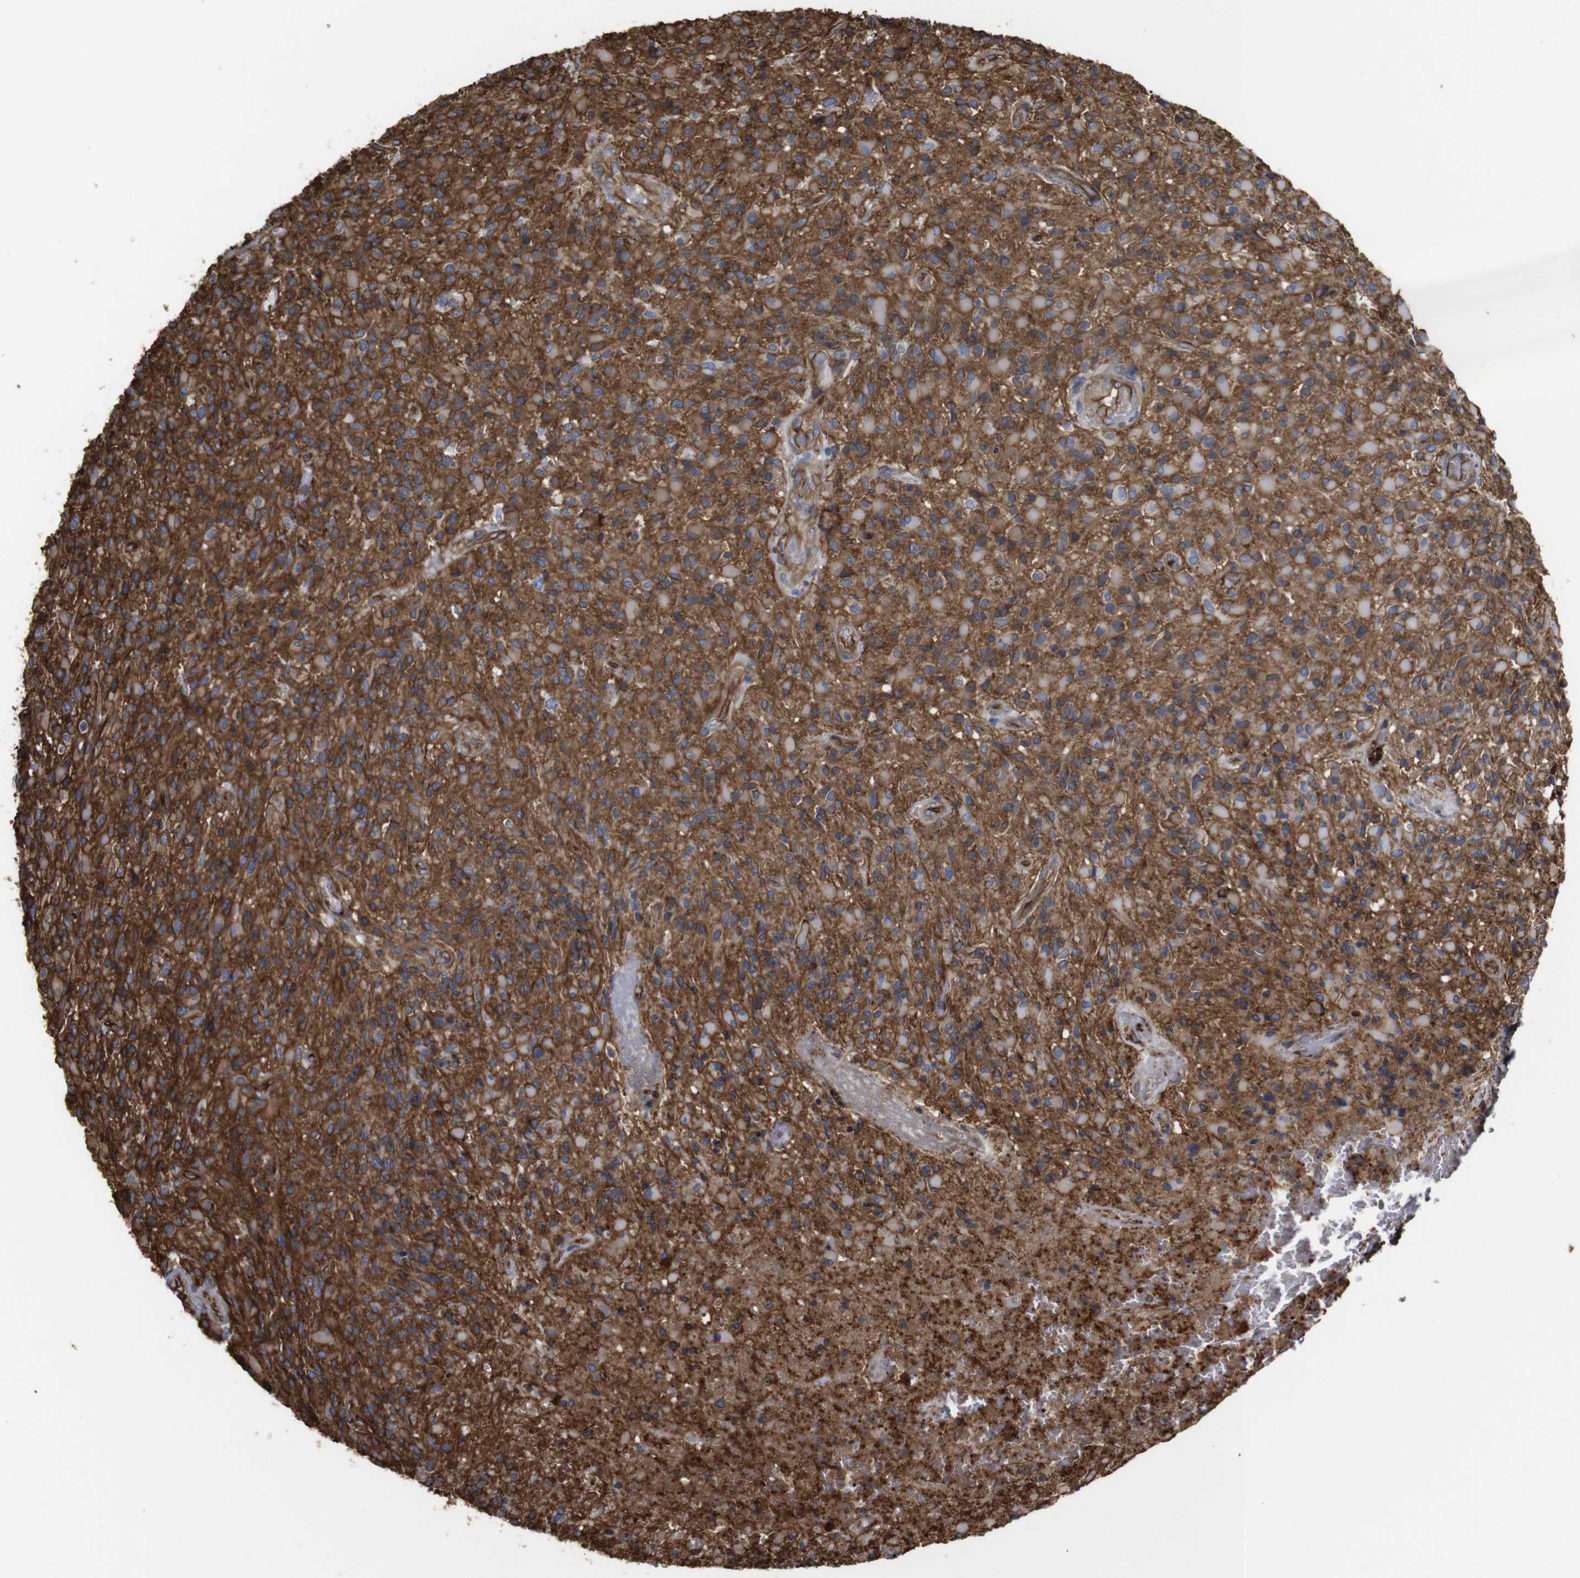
{"staining": {"intensity": "moderate", "quantity": "25%-75%", "location": "cytoplasmic/membranous"}, "tissue": "glioma", "cell_type": "Tumor cells", "image_type": "cancer", "snomed": [{"axis": "morphology", "description": "Glioma, malignant, High grade"}, {"axis": "topography", "description": "Brain"}], "caption": "Protein analysis of glioma tissue reveals moderate cytoplasmic/membranous expression in about 25%-75% of tumor cells.", "gene": "SPTBN1", "patient": {"sex": "male", "age": 71}}